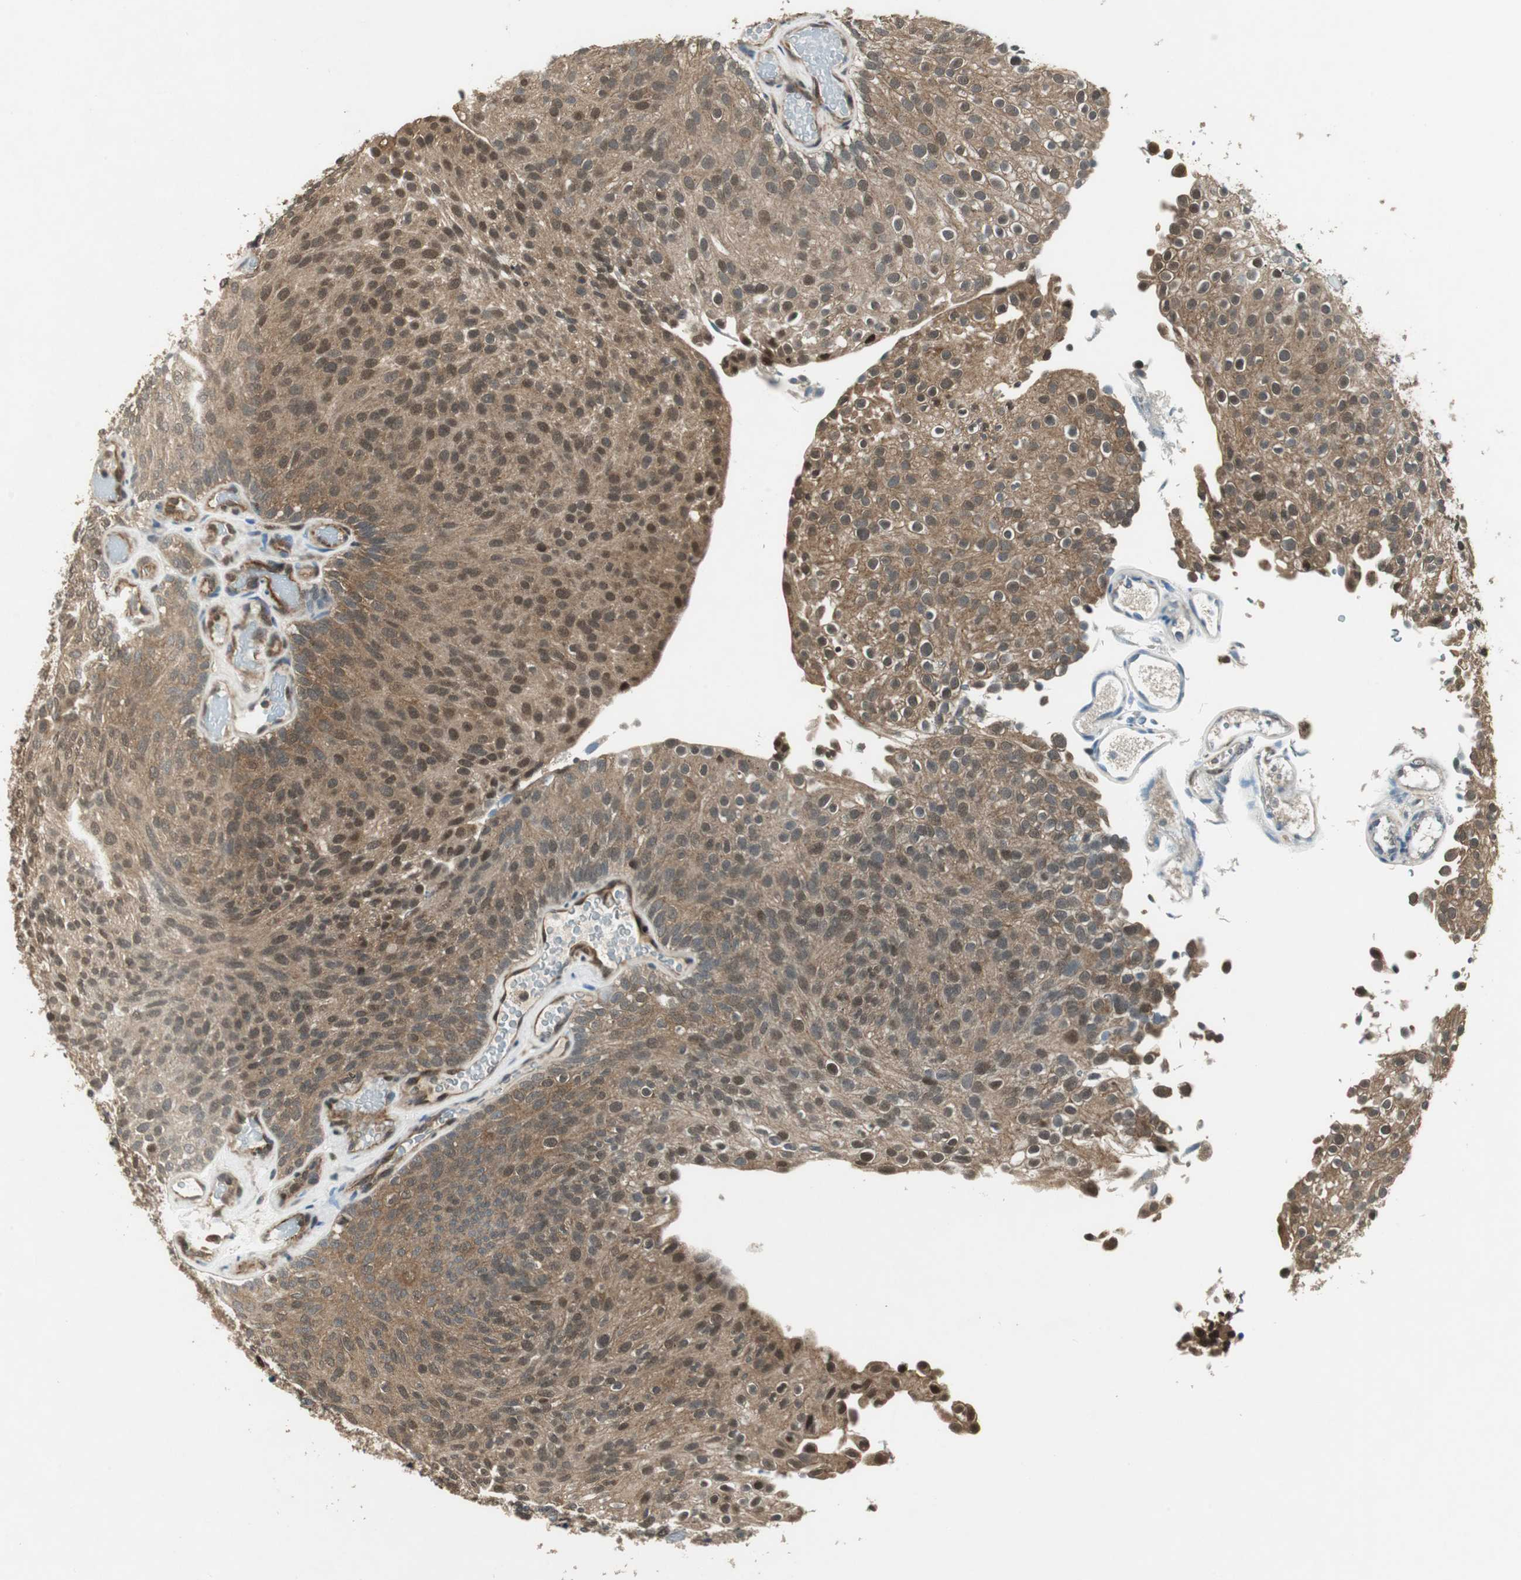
{"staining": {"intensity": "moderate", "quantity": ">75%", "location": "cytoplasmic/membranous,nuclear"}, "tissue": "urothelial cancer", "cell_type": "Tumor cells", "image_type": "cancer", "snomed": [{"axis": "morphology", "description": "Urothelial carcinoma, Low grade"}, {"axis": "topography", "description": "Urinary bladder"}], "caption": "IHC of human urothelial carcinoma (low-grade) demonstrates medium levels of moderate cytoplasmic/membranous and nuclear expression in about >75% of tumor cells. (DAB IHC, brown staining for protein, blue staining for nuclei).", "gene": "PSMB4", "patient": {"sex": "male", "age": 78}}